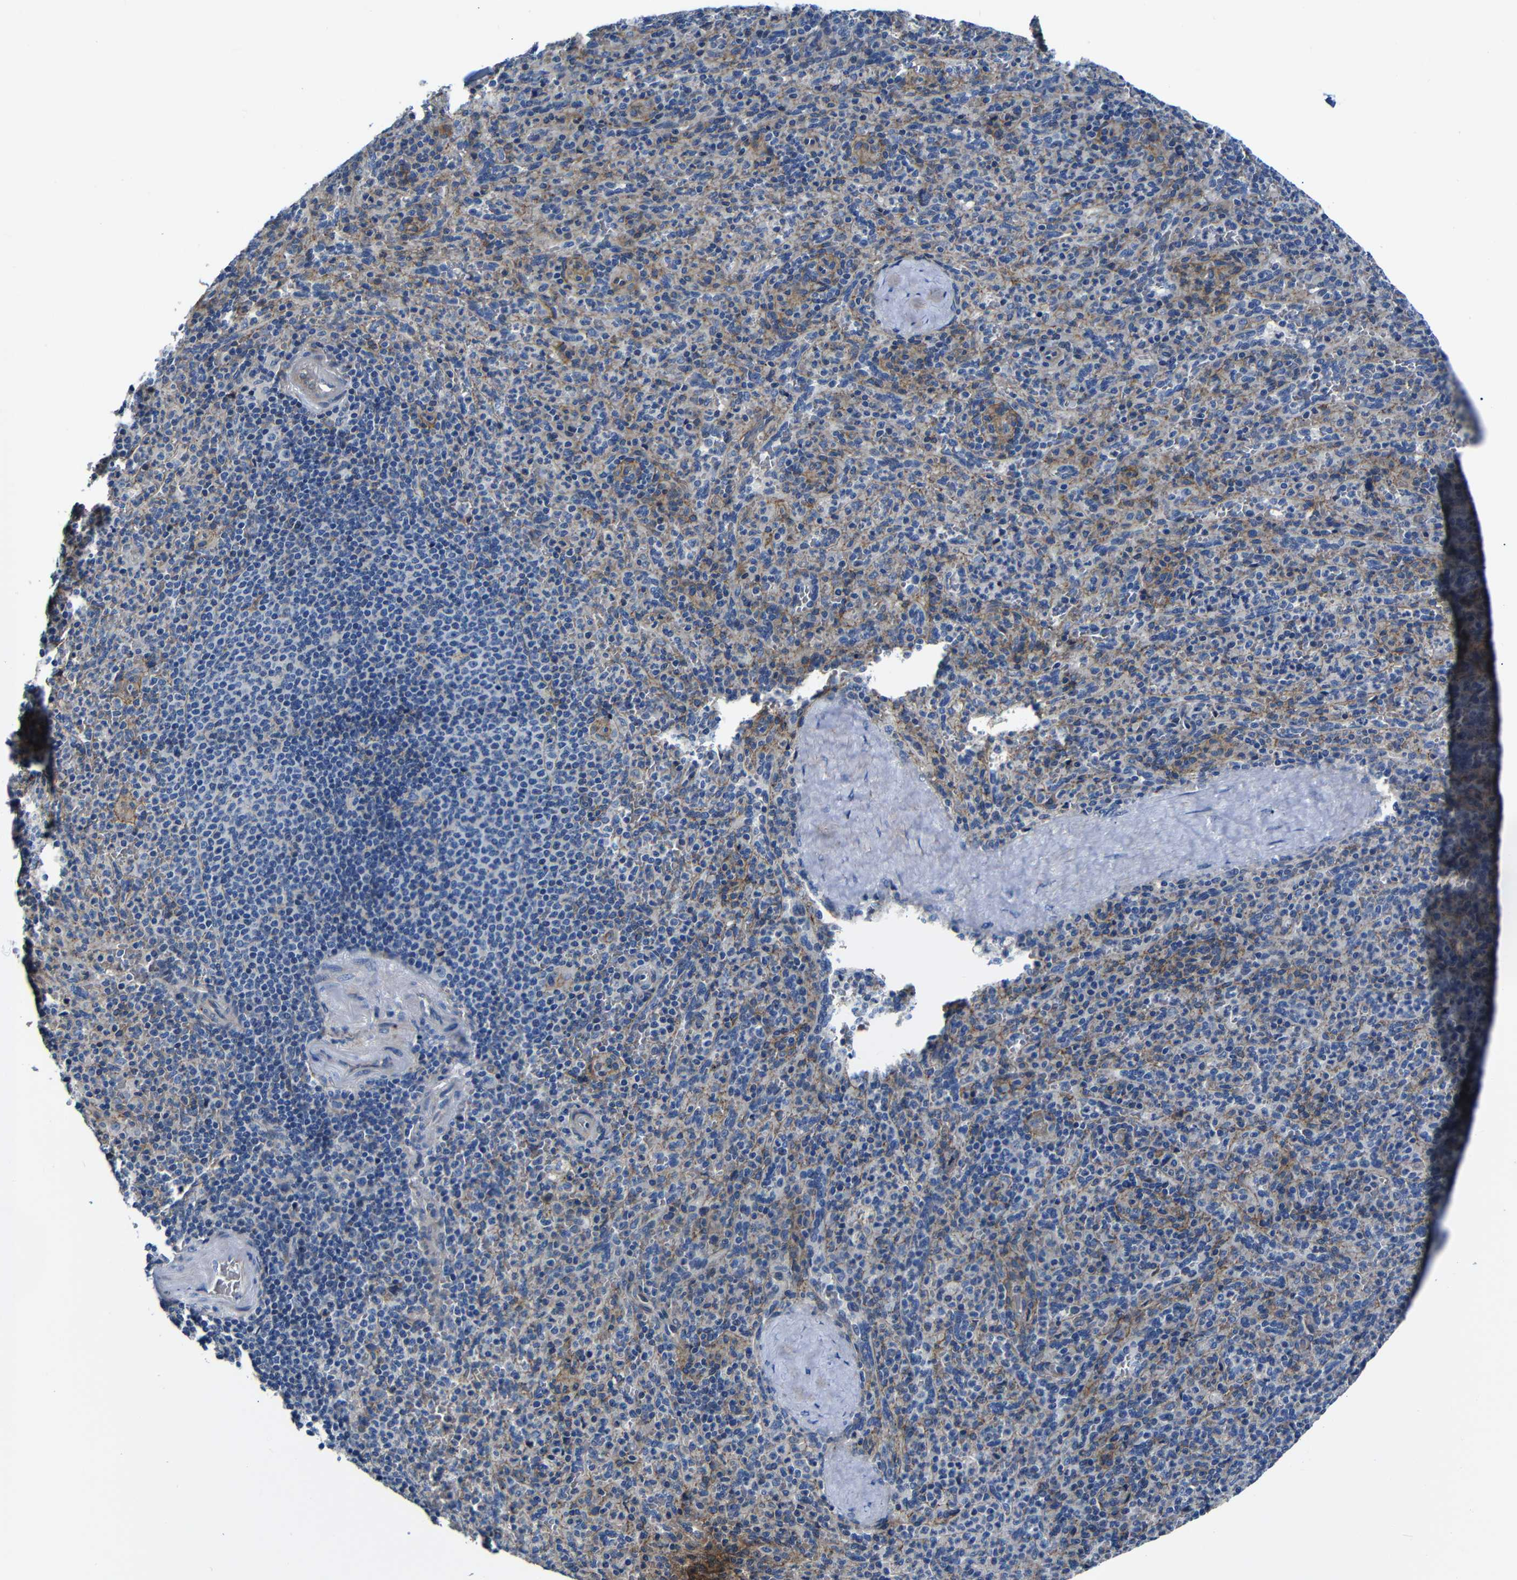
{"staining": {"intensity": "weak", "quantity": "25%-75%", "location": "cytoplasmic/membranous"}, "tissue": "spleen", "cell_type": "Cells in red pulp", "image_type": "normal", "snomed": [{"axis": "morphology", "description": "Normal tissue, NOS"}, {"axis": "topography", "description": "Spleen"}], "caption": "A low amount of weak cytoplasmic/membranous positivity is present in approximately 25%-75% of cells in red pulp in unremarkable spleen.", "gene": "AFDN", "patient": {"sex": "male", "age": 36}}